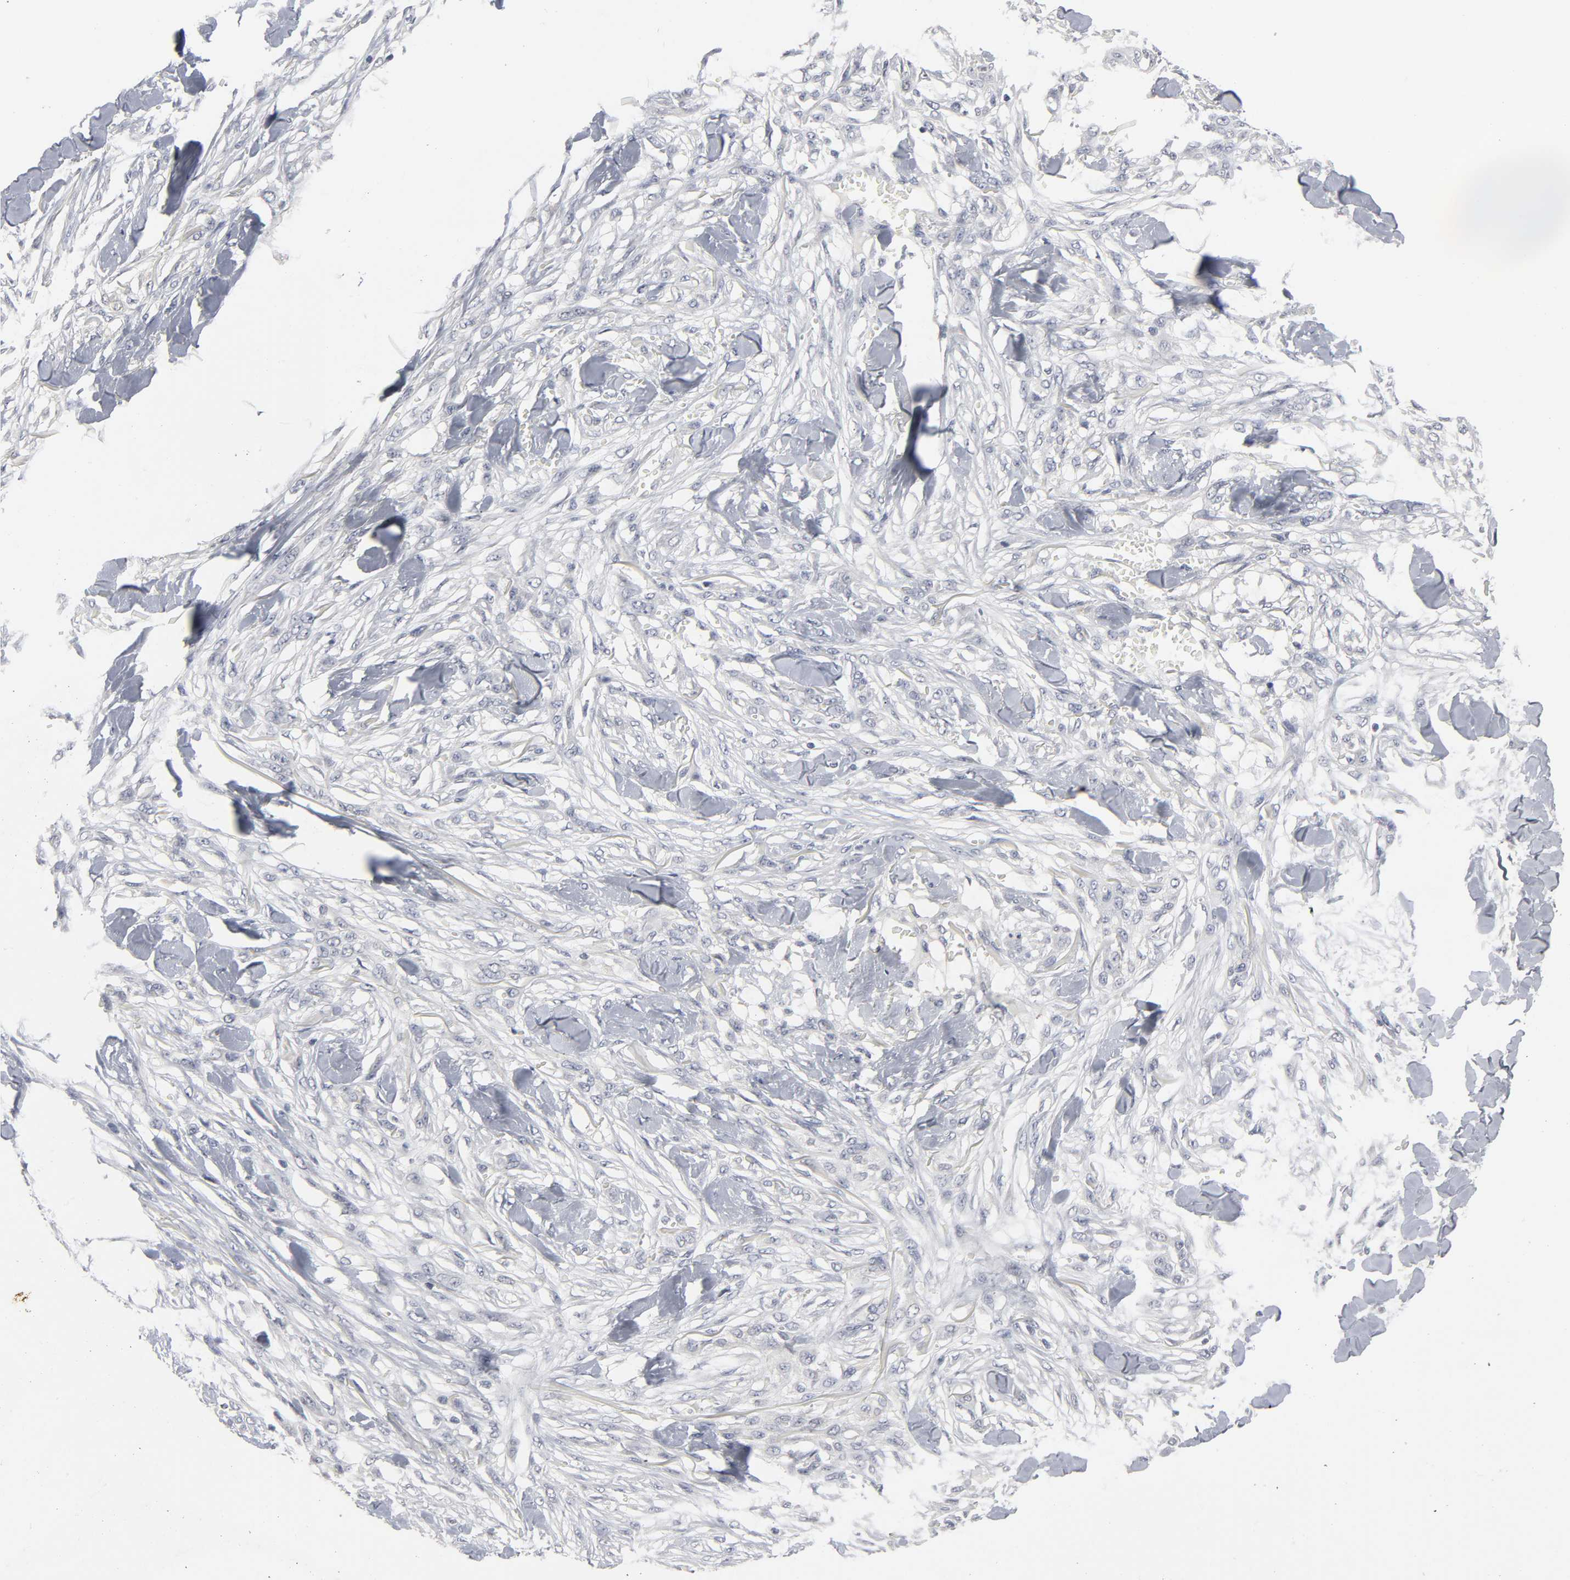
{"staining": {"intensity": "negative", "quantity": "none", "location": "none"}, "tissue": "skin cancer", "cell_type": "Tumor cells", "image_type": "cancer", "snomed": [{"axis": "morphology", "description": "Normal tissue, NOS"}, {"axis": "morphology", "description": "Squamous cell carcinoma, NOS"}, {"axis": "topography", "description": "Skin"}], "caption": "Immunohistochemical staining of human skin cancer (squamous cell carcinoma) displays no significant staining in tumor cells.", "gene": "TCAP", "patient": {"sex": "female", "age": 59}}